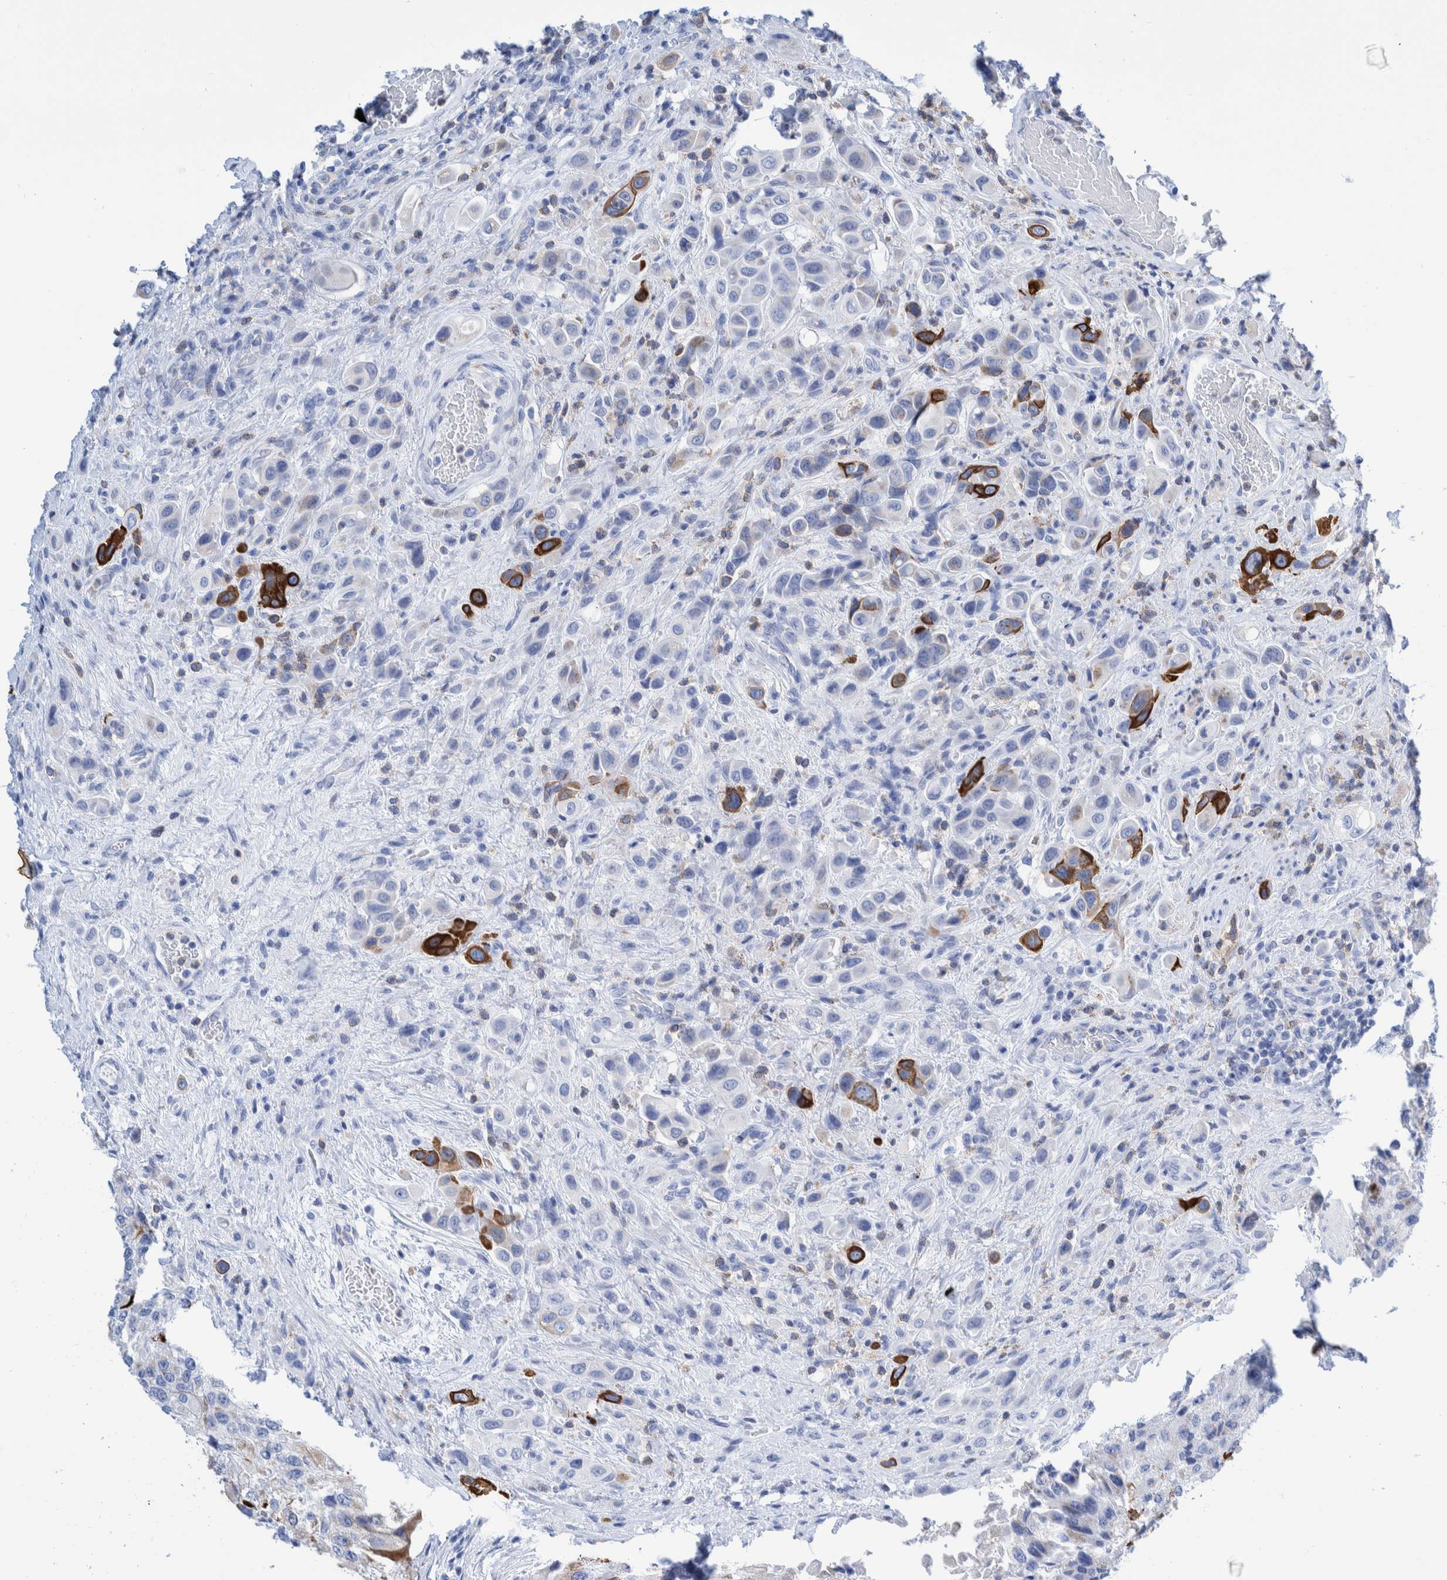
{"staining": {"intensity": "strong", "quantity": "<25%", "location": "cytoplasmic/membranous"}, "tissue": "urothelial cancer", "cell_type": "Tumor cells", "image_type": "cancer", "snomed": [{"axis": "morphology", "description": "Urothelial carcinoma, High grade"}, {"axis": "topography", "description": "Urinary bladder"}], "caption": "This is a micrograph of IHC staining of urothelial cancer, which shows strong staining in the cytoplasmic/membranous of tumor cells.", "gene": "KRT14", "patient": {"sex": "male", "age": 50}}